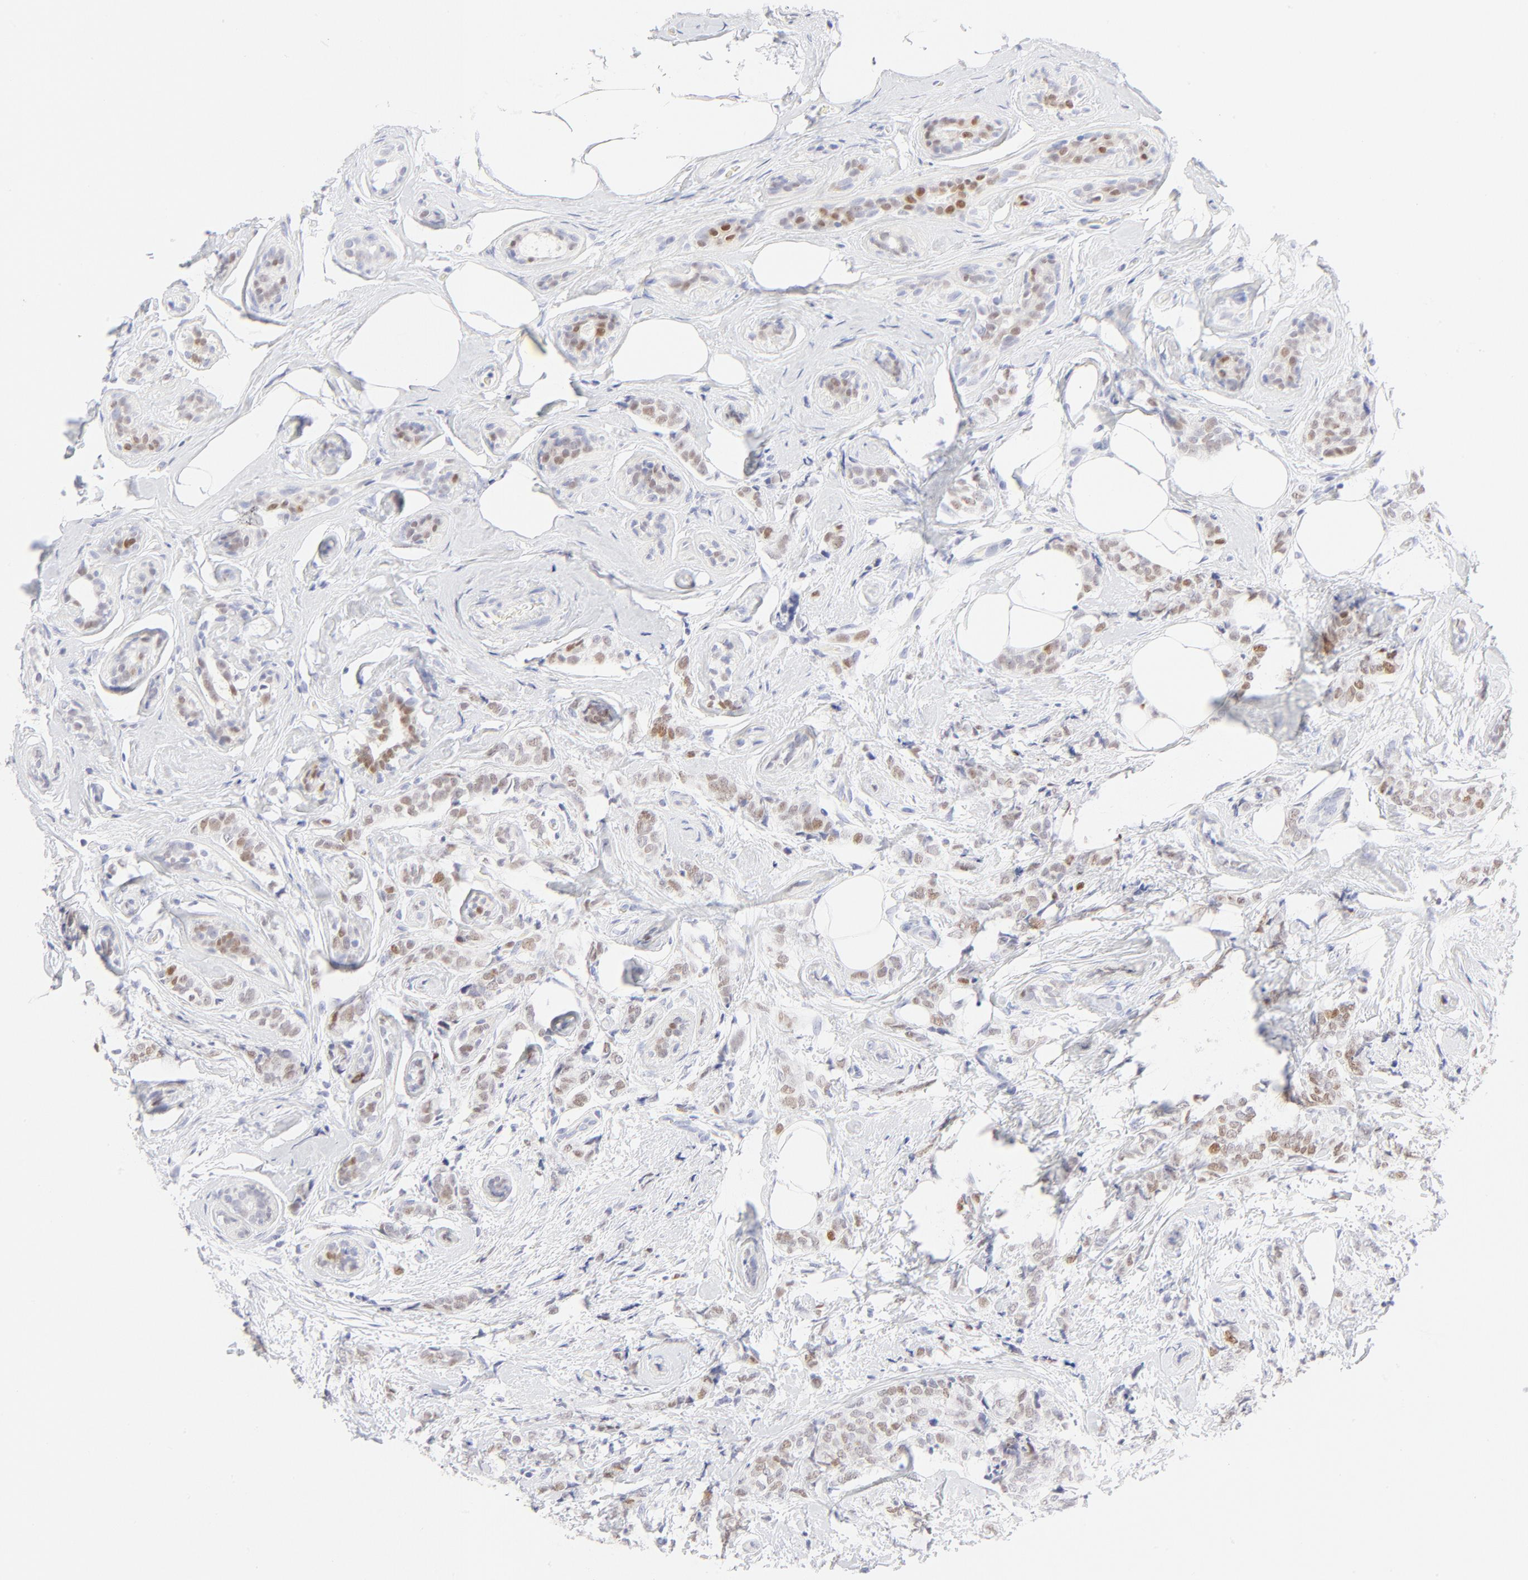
{"staining": {"intensity": "moderate", "quantity": "25%-75%", "location": "nuclear"}, "tissue": "breast cancer", "cell_type": "Tumor cells", "image_type": "cancer", "snomed": [{"axis": "morphology", "description": "Lobular carcinoma"}, {"axis": "topography", "description": "Breast"}], "caption": "This is a histology image of immunohistochemistry (IHC) staining of breast lobular carcinoma, which shows moderate positivity in the nuclear of tumor cells.", "gene": "ELF3", "patient": {"sex": "female", "age": 60}}